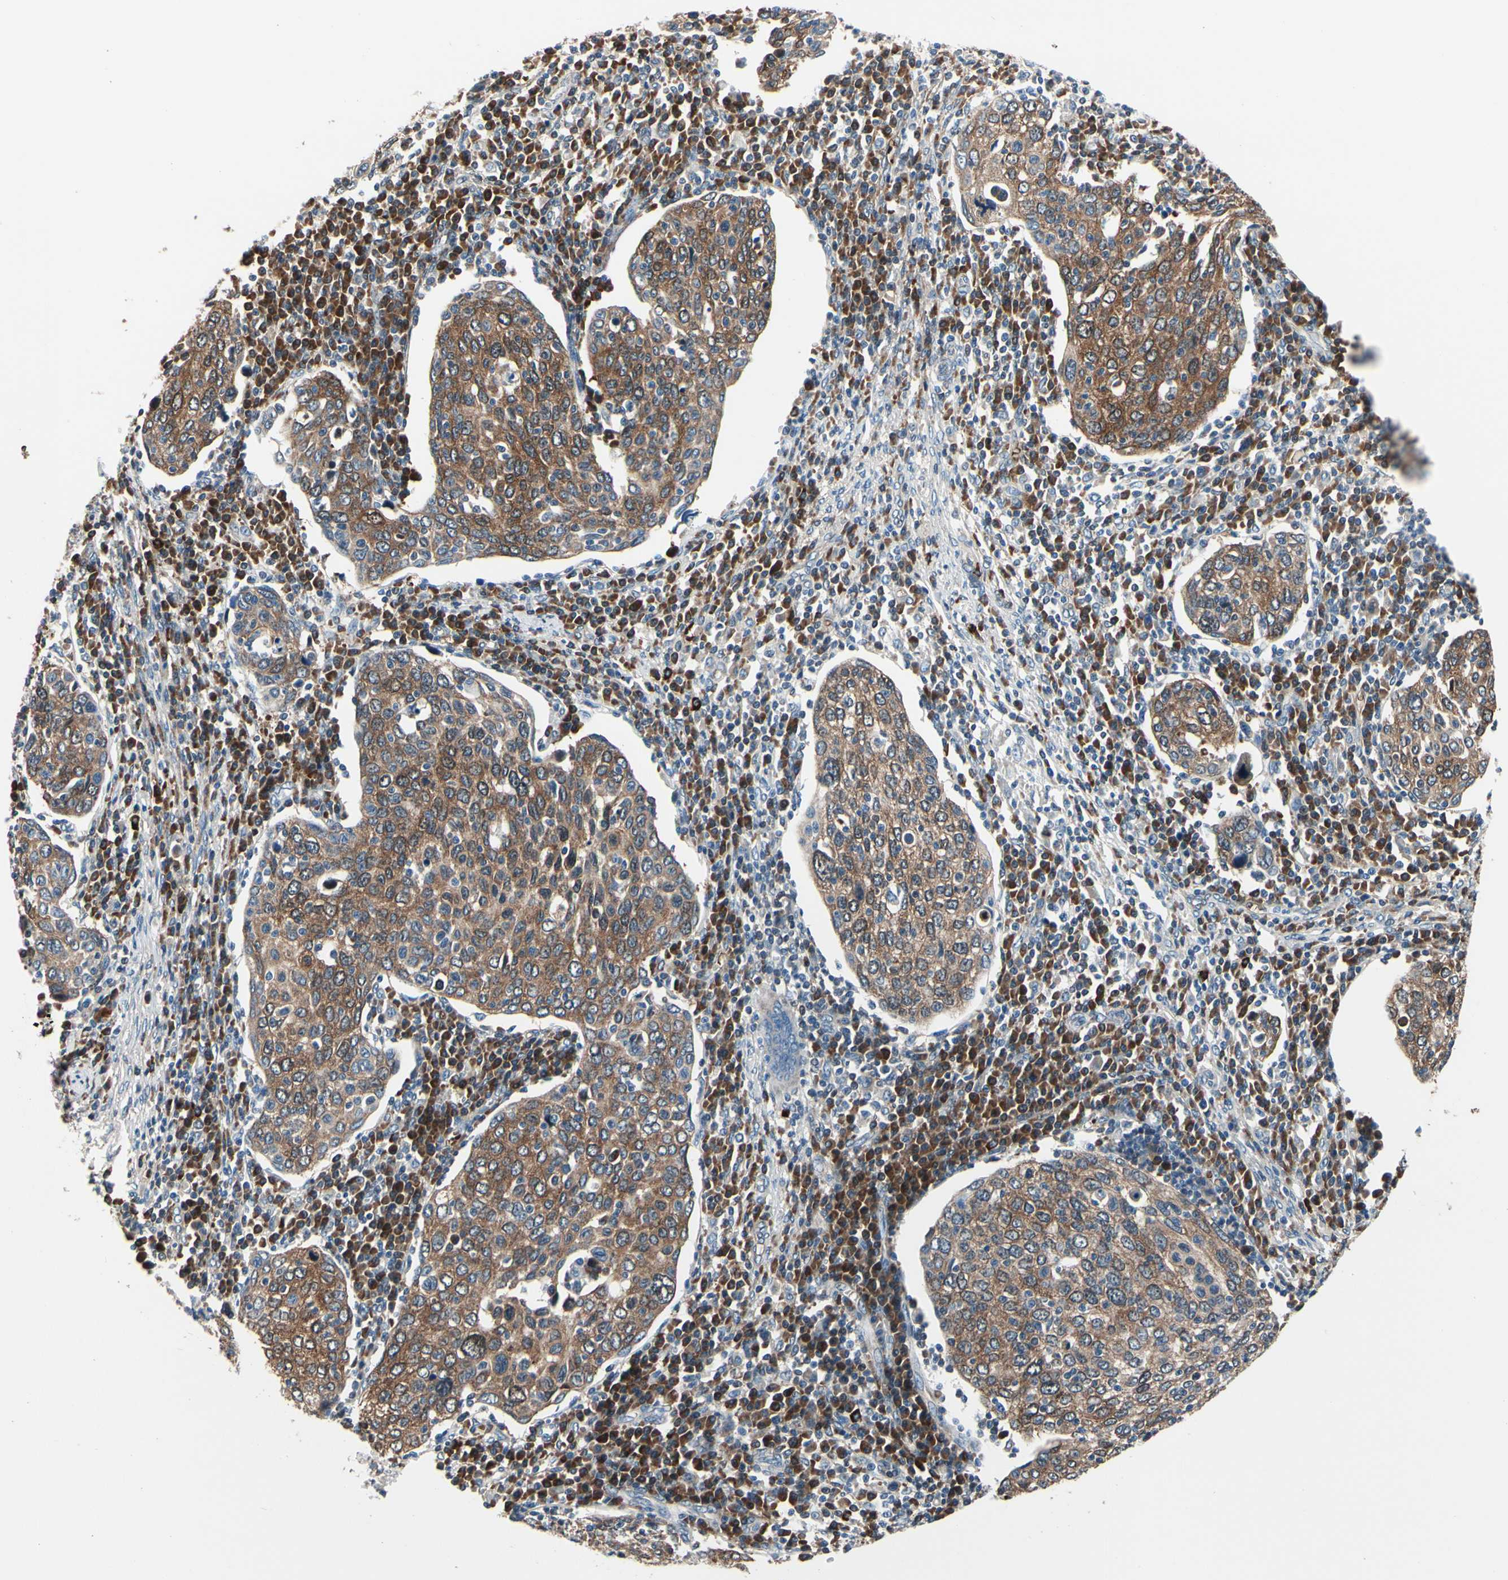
{"staining": {"intensity": "moderate", "quantity": ">75%", "location": "cytoplasmic/membranous"}, "tissue": "cervical cancer", "cell_type": "Tumor cells", "image_type": "cancer", "snomed": [{"axis": "morphology", "description": "Squamous cell carcinoma, NOS"}, {"axis": "topography", "description": "Cervix"}], "caption": "Immunohistochemistry staining of cervical squamous cell carcinoma, which reveals medium levels of moderate cytoplasmic/membranous staining in about >75% of tumor cells indicating moderate cytoplasmic/membranous protein expression. The staining was performed using DAB (brown) for protein detection and nuclei were counterstained in hematoxylin (blue).", "gene": "PRDX2", "patient": {"sex": "female", "age": 40}}